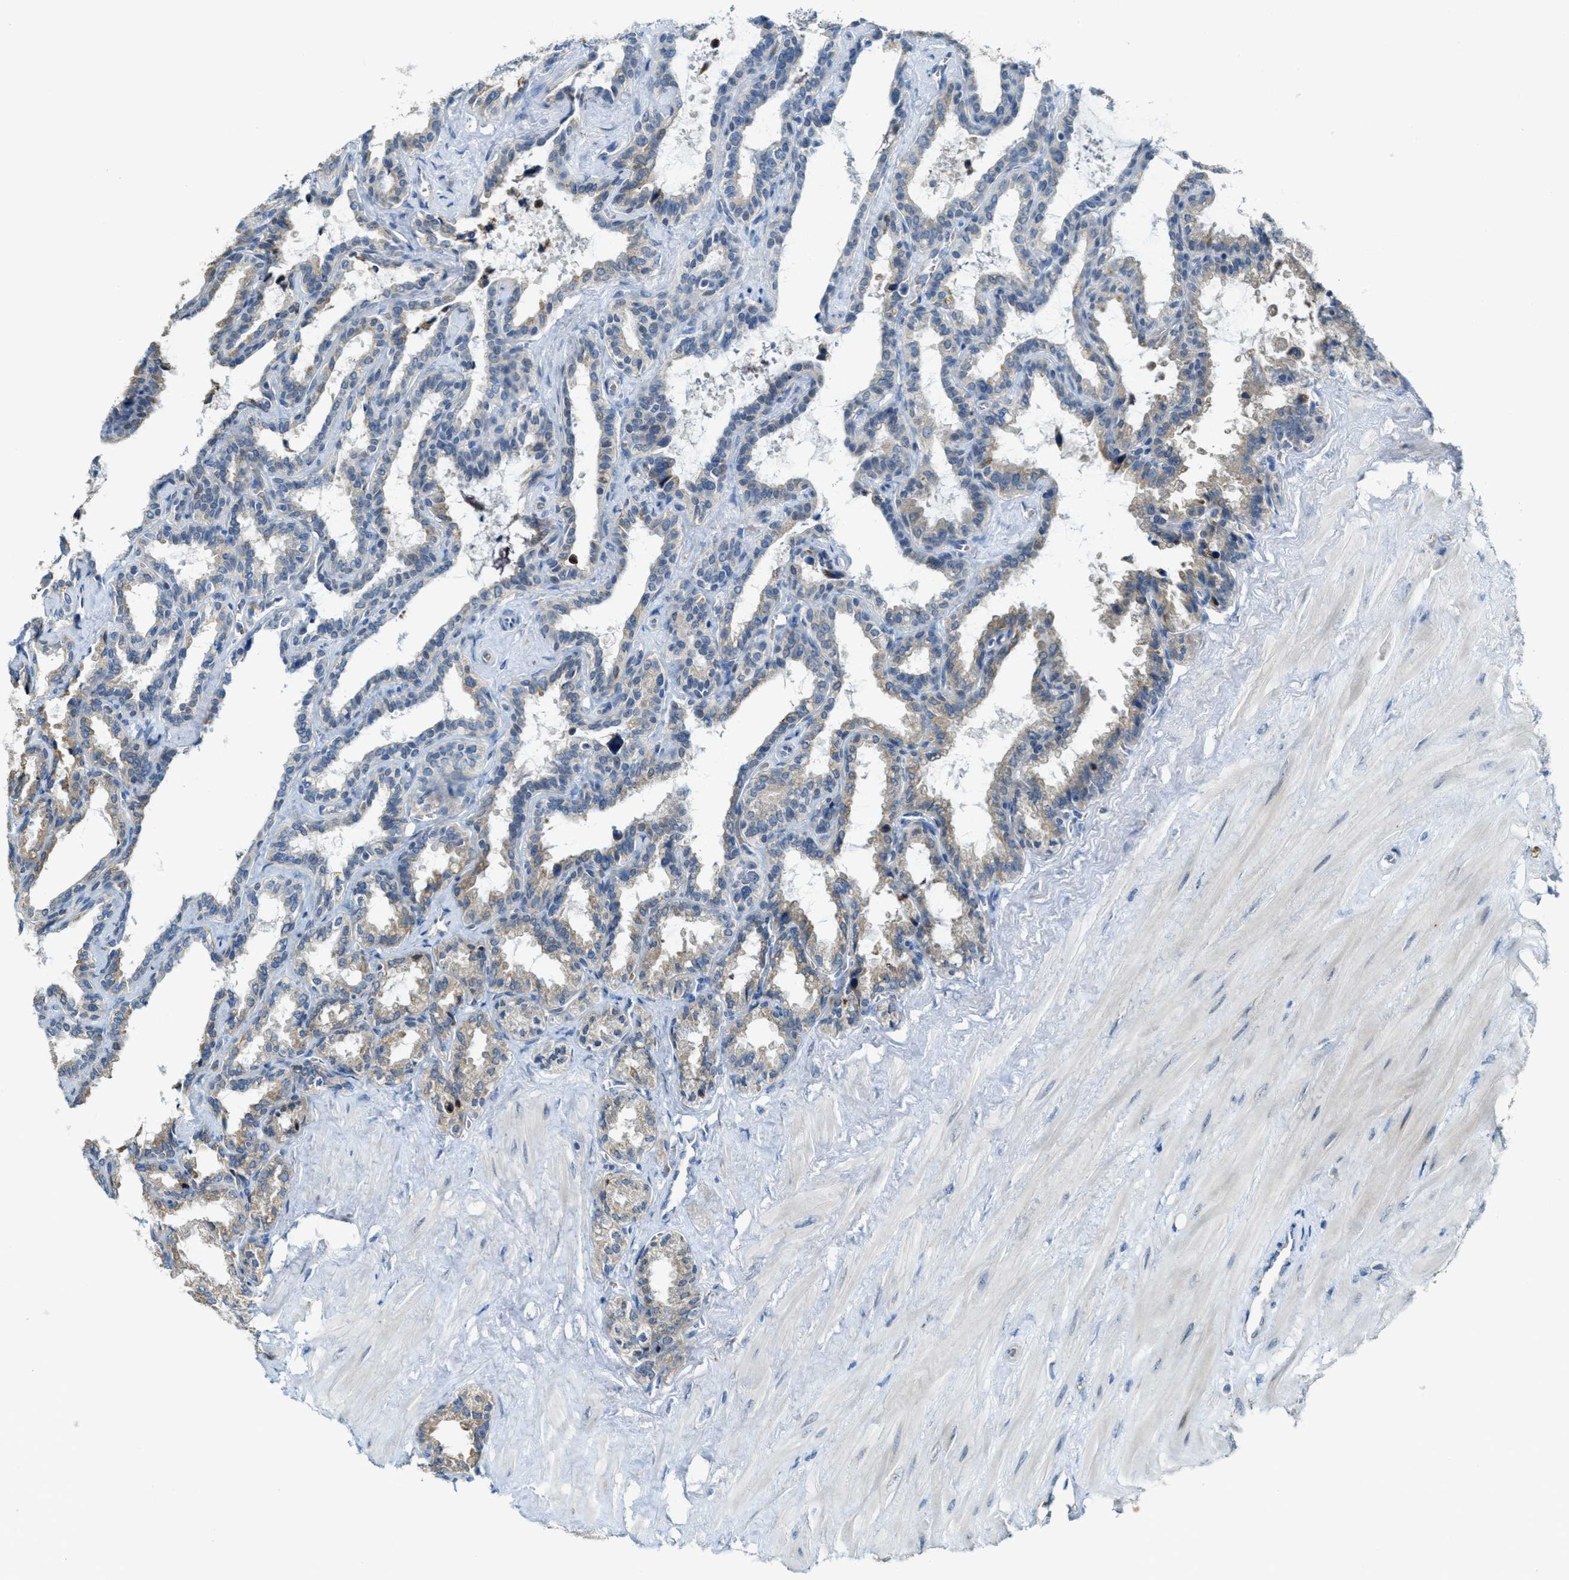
{"staining": {"intensity": "weak", "quantity": ">75%", "location": "cytoplasmic/membranous"}, "tissue": "seminal vesicle", "cell_type": "Glandular cells", "image_type": "normal", "snomed": [{"axis": "morphology", "description": "Normal tissue, NOS"}, {"axis": "topography", "description": "Seminal veicle"}], "caption": "Brown immunohistochemical staining in unremarkable seminal vesicle exhibits weak cytoplasmic/membranous positivity in about >75% of glandular cells. The staining was performed using DAB (3,3'-diaminobenzidine), with brown indicating positive protein expression. Nuclei are stained blue with hematoxylin.", "gene": "CDON", "patient": {"sex": "male", "age": 46}}